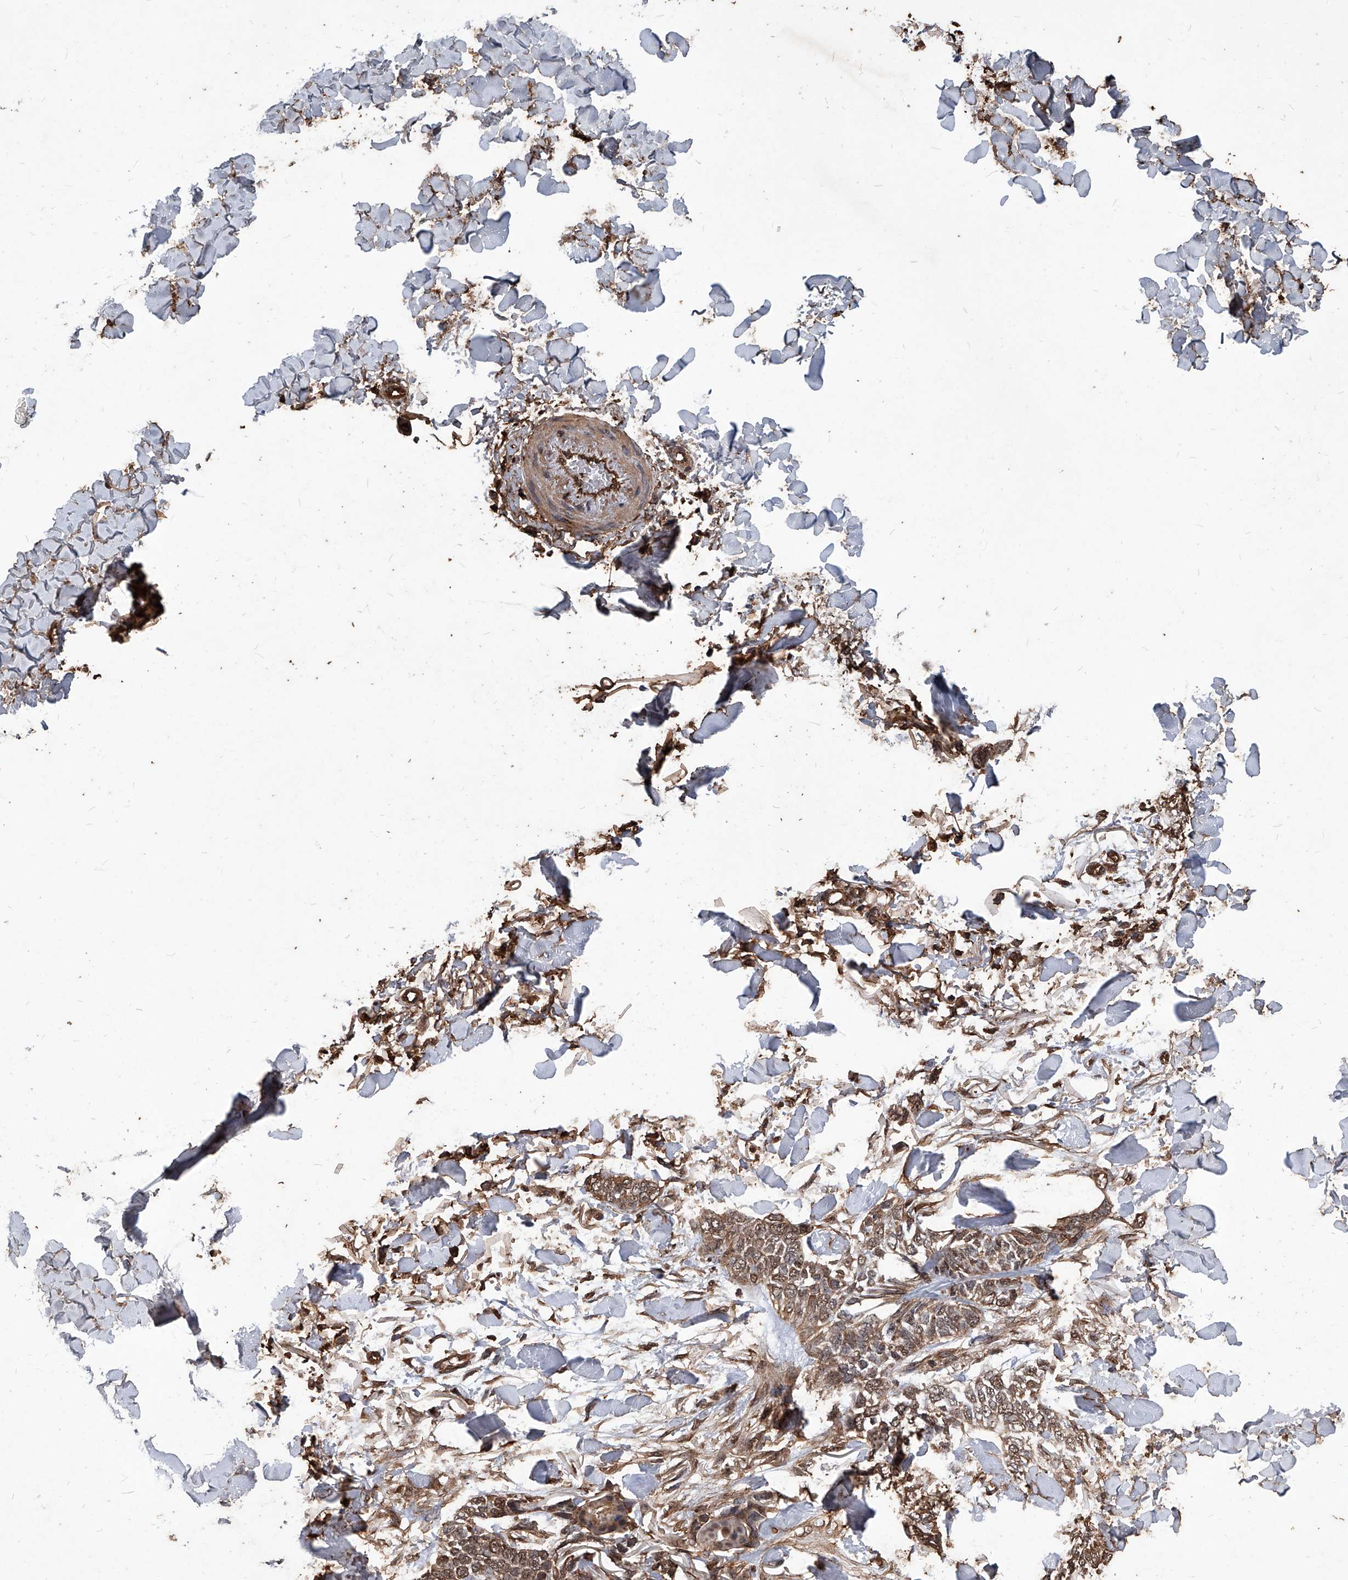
{"staining": {"intensity": "weak", "quantity": ">75%", "location": "cytoplasmic/membranous"}, "tissue": "skin cancer", "cell_type": "Tumor cells", "image_type": "cancer", "snomed": [{"axis": "morphology", "description": "Normal tissue, NOS"}, {"axis": "morphology", "description": "Basal cell carcinoma"}, {"axis": "topography", "description": "Skin"}], "caption": "About >75% of tumor cells in human basal cell carcinoma (skin) display weak cytoplasmic/membranous protein staining as visualized by brown immunohistochemical staining.", "gene": "UCP2", "patient": {"sex": "male", "age": 77}}